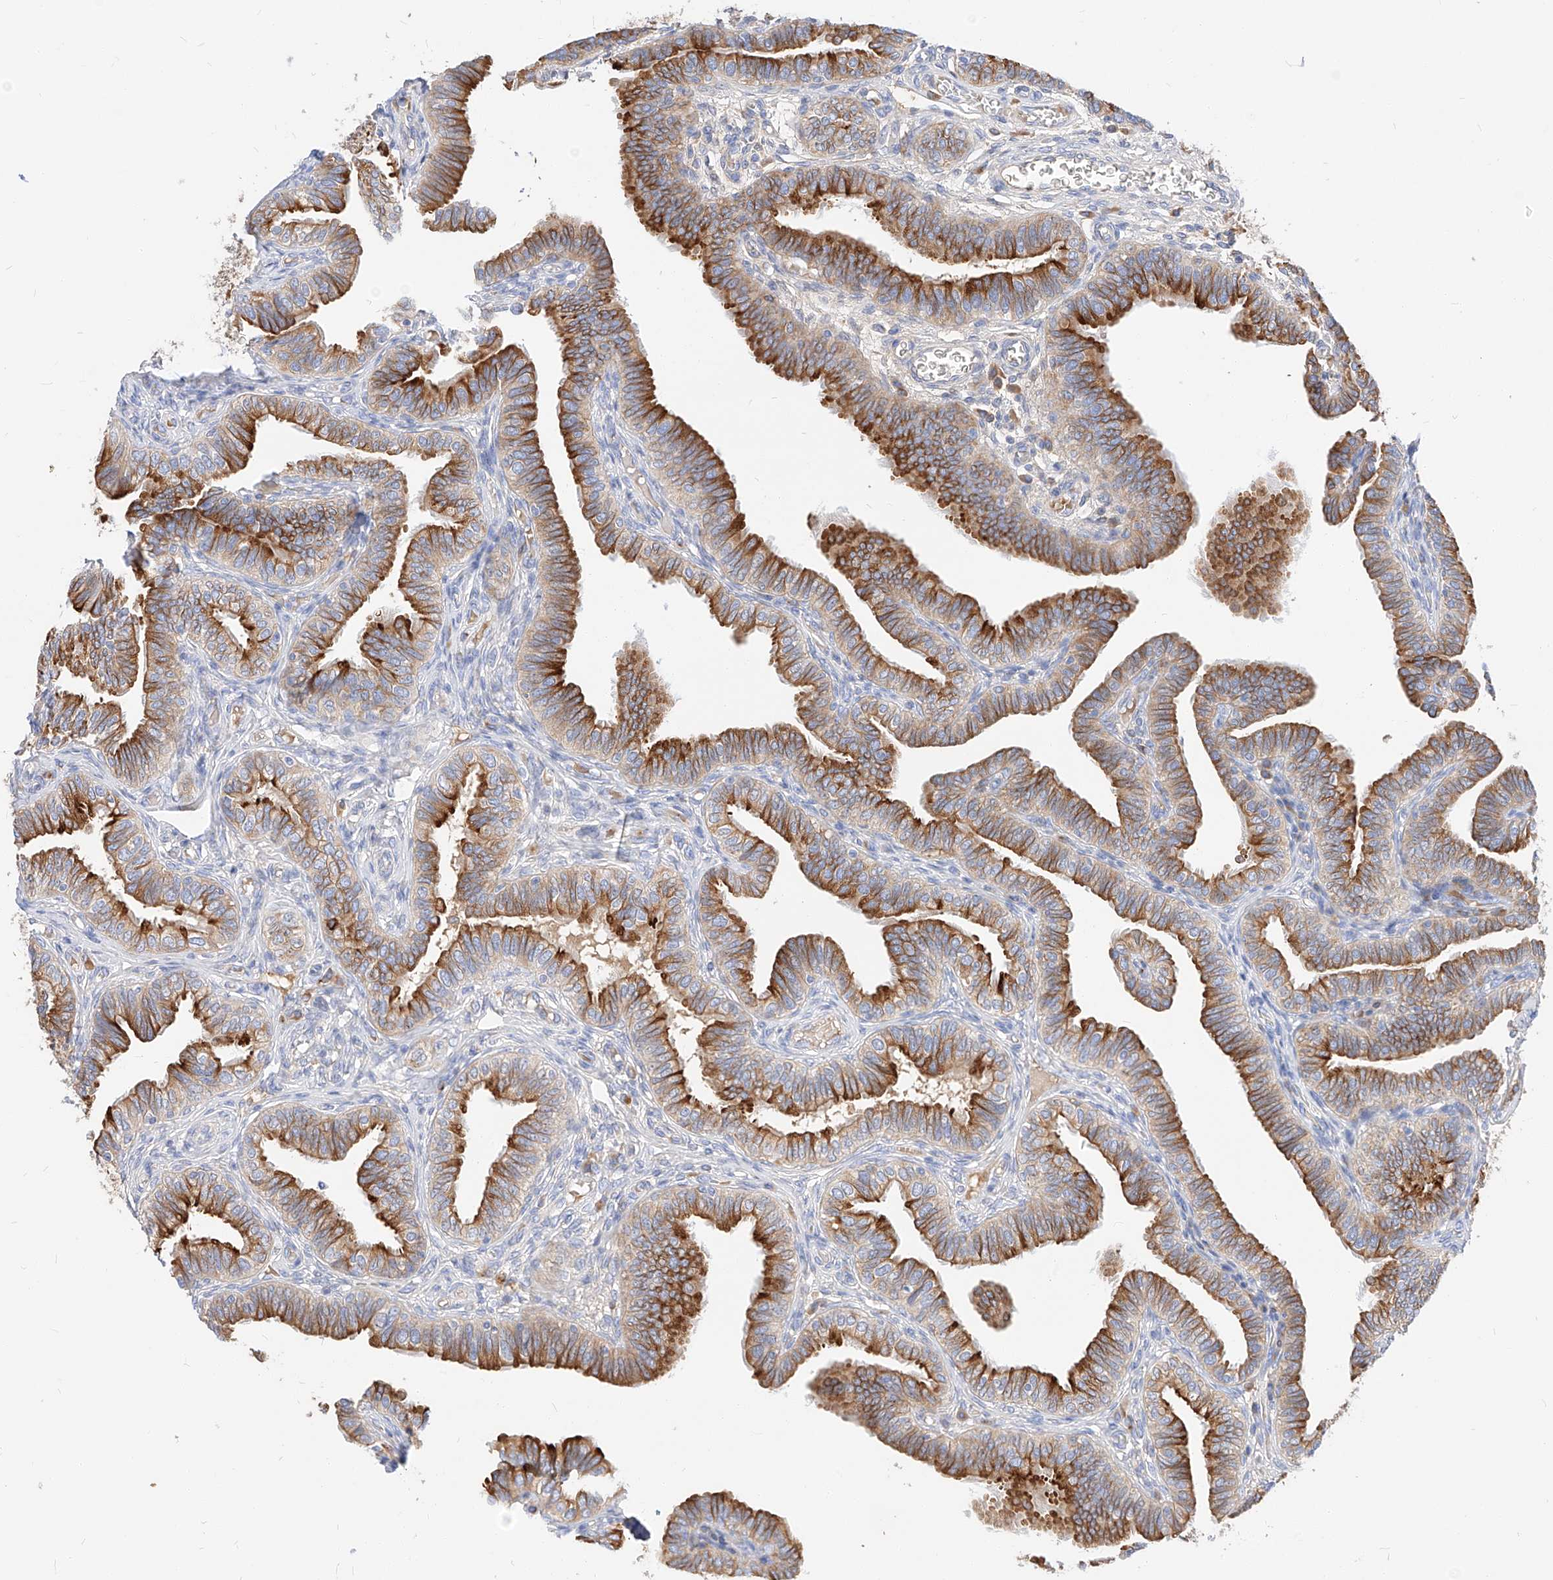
{"staining": {"intensity": "strong", "quantity": ">75%", "location": "cytoplasmic/membranous"}, "tissue": "fallopian tube", "cell_type": "Glandular cells", "image_type": "normal", "snomed": [{"axis": "morphology", "description": "Normal tissue, NOS"}, {"axis": "topography", "description": "Fallopian tube"}], "caption": "Immunohistochemical staining of benign human fallopian tube exhibits >75% levels of strong cytoplasmic/membranous protein positivity in about >75% of glandular cells. (Stains: DAB in brown, nuclei in blue, Microscopy: brightfield microscopy at high magnification).", "gene": "MAP7", "patient": {"sex": "female", "age": 39}}